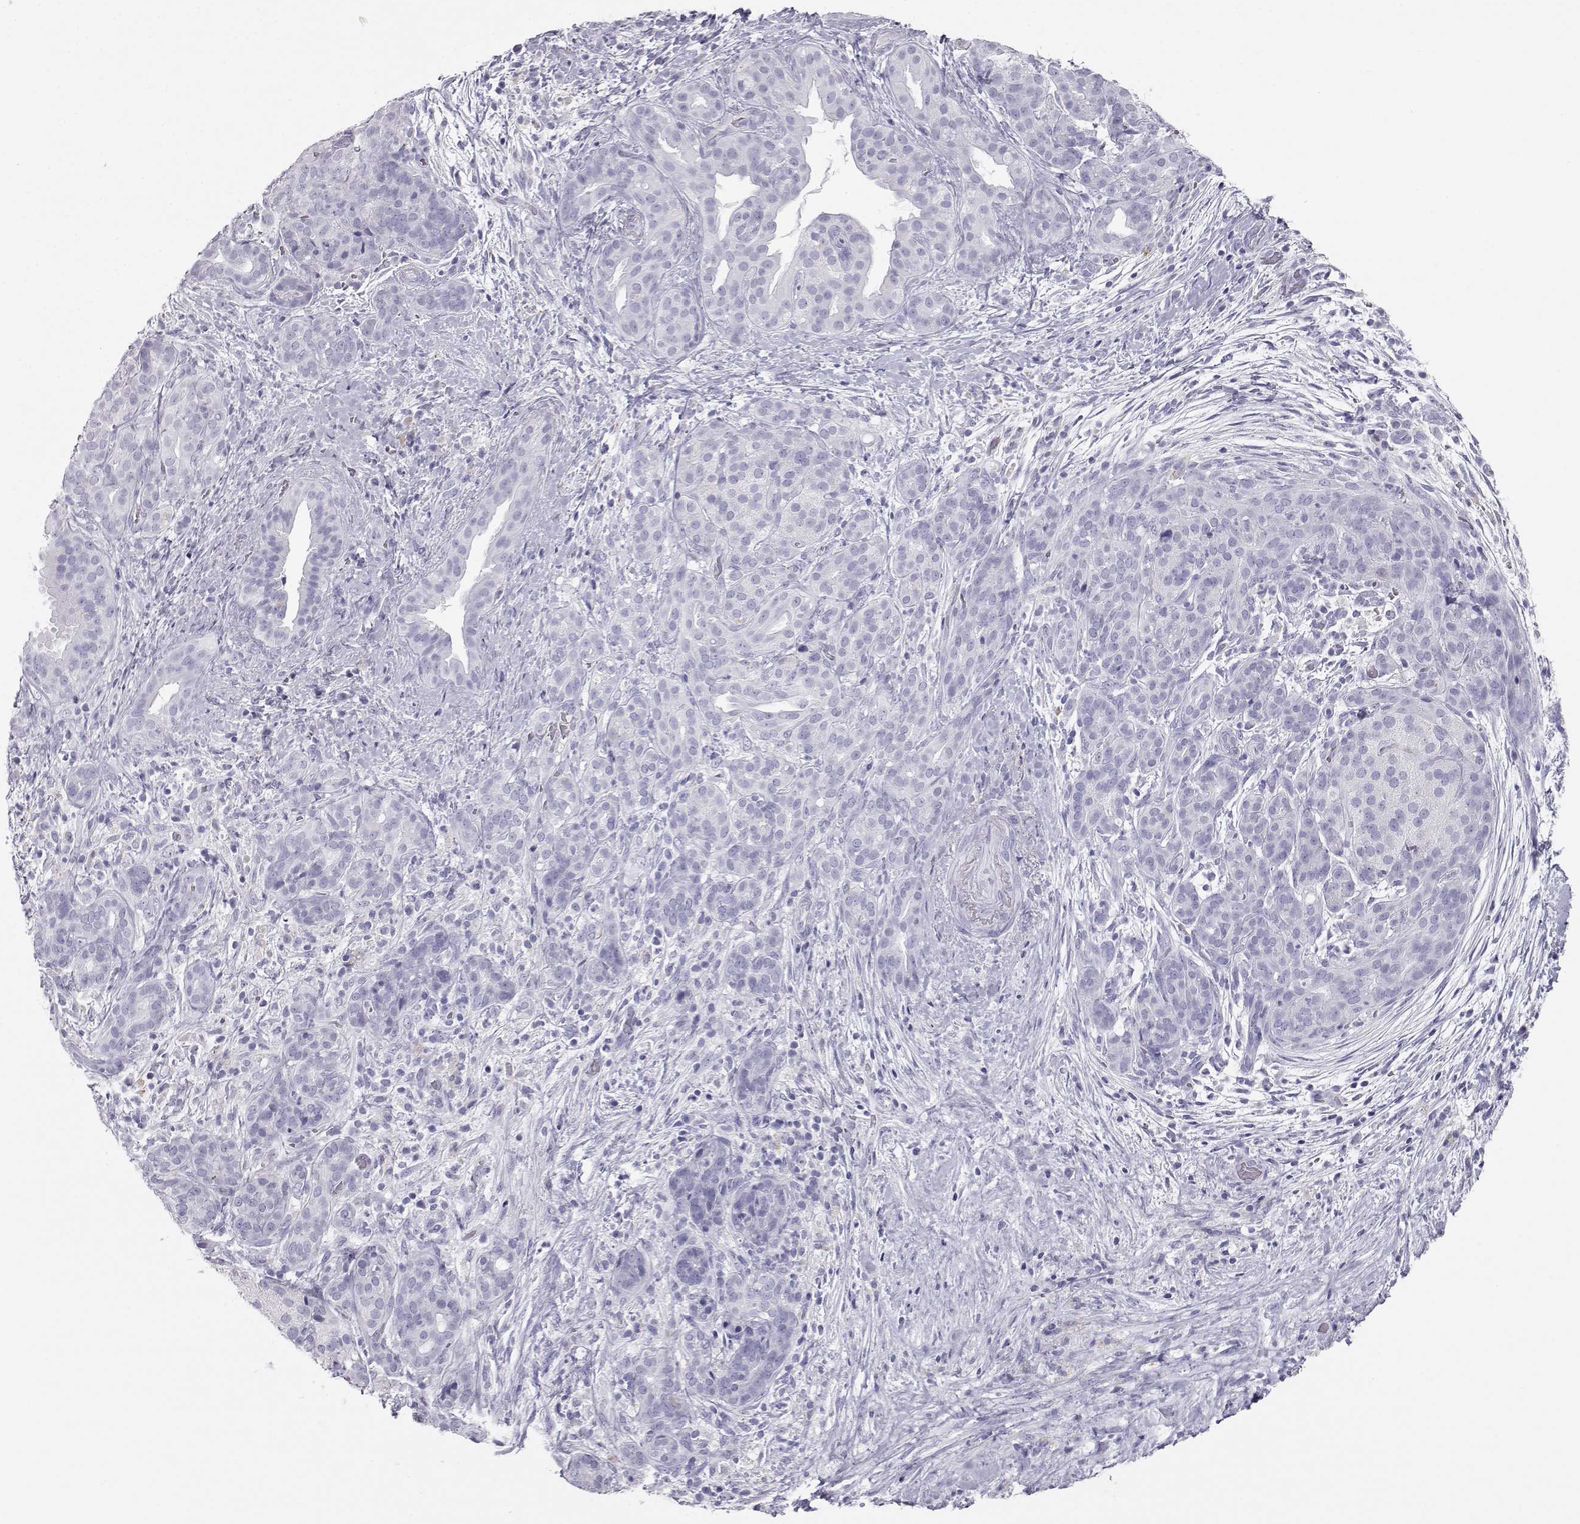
{"staining": {"intensity": "negative", "quantity": "none", "location": "none"}, "tissue": "pancreatic cancer", "cell_type": "Tumor cells", "image_type": "cancer", "snomed": [{"axis": "morphology", "description": "Adenocarcinoma, NOS"}, {"axis": "topography", "description": "Pancreas"}], "caption": "DAB (3,3'-diaminobenzidine) immunohistochemical staining of adenocarcinoma (pancreatic) reveals no significant positivity in tumor cells. The staining was performed using DAB to visualize the protein expression in brown, while the nuclei were stained in blue with hematoxylin (Magnification: 20x).", "gene": "ITLN2", "patient": {"sex": "male", "age": 44}}